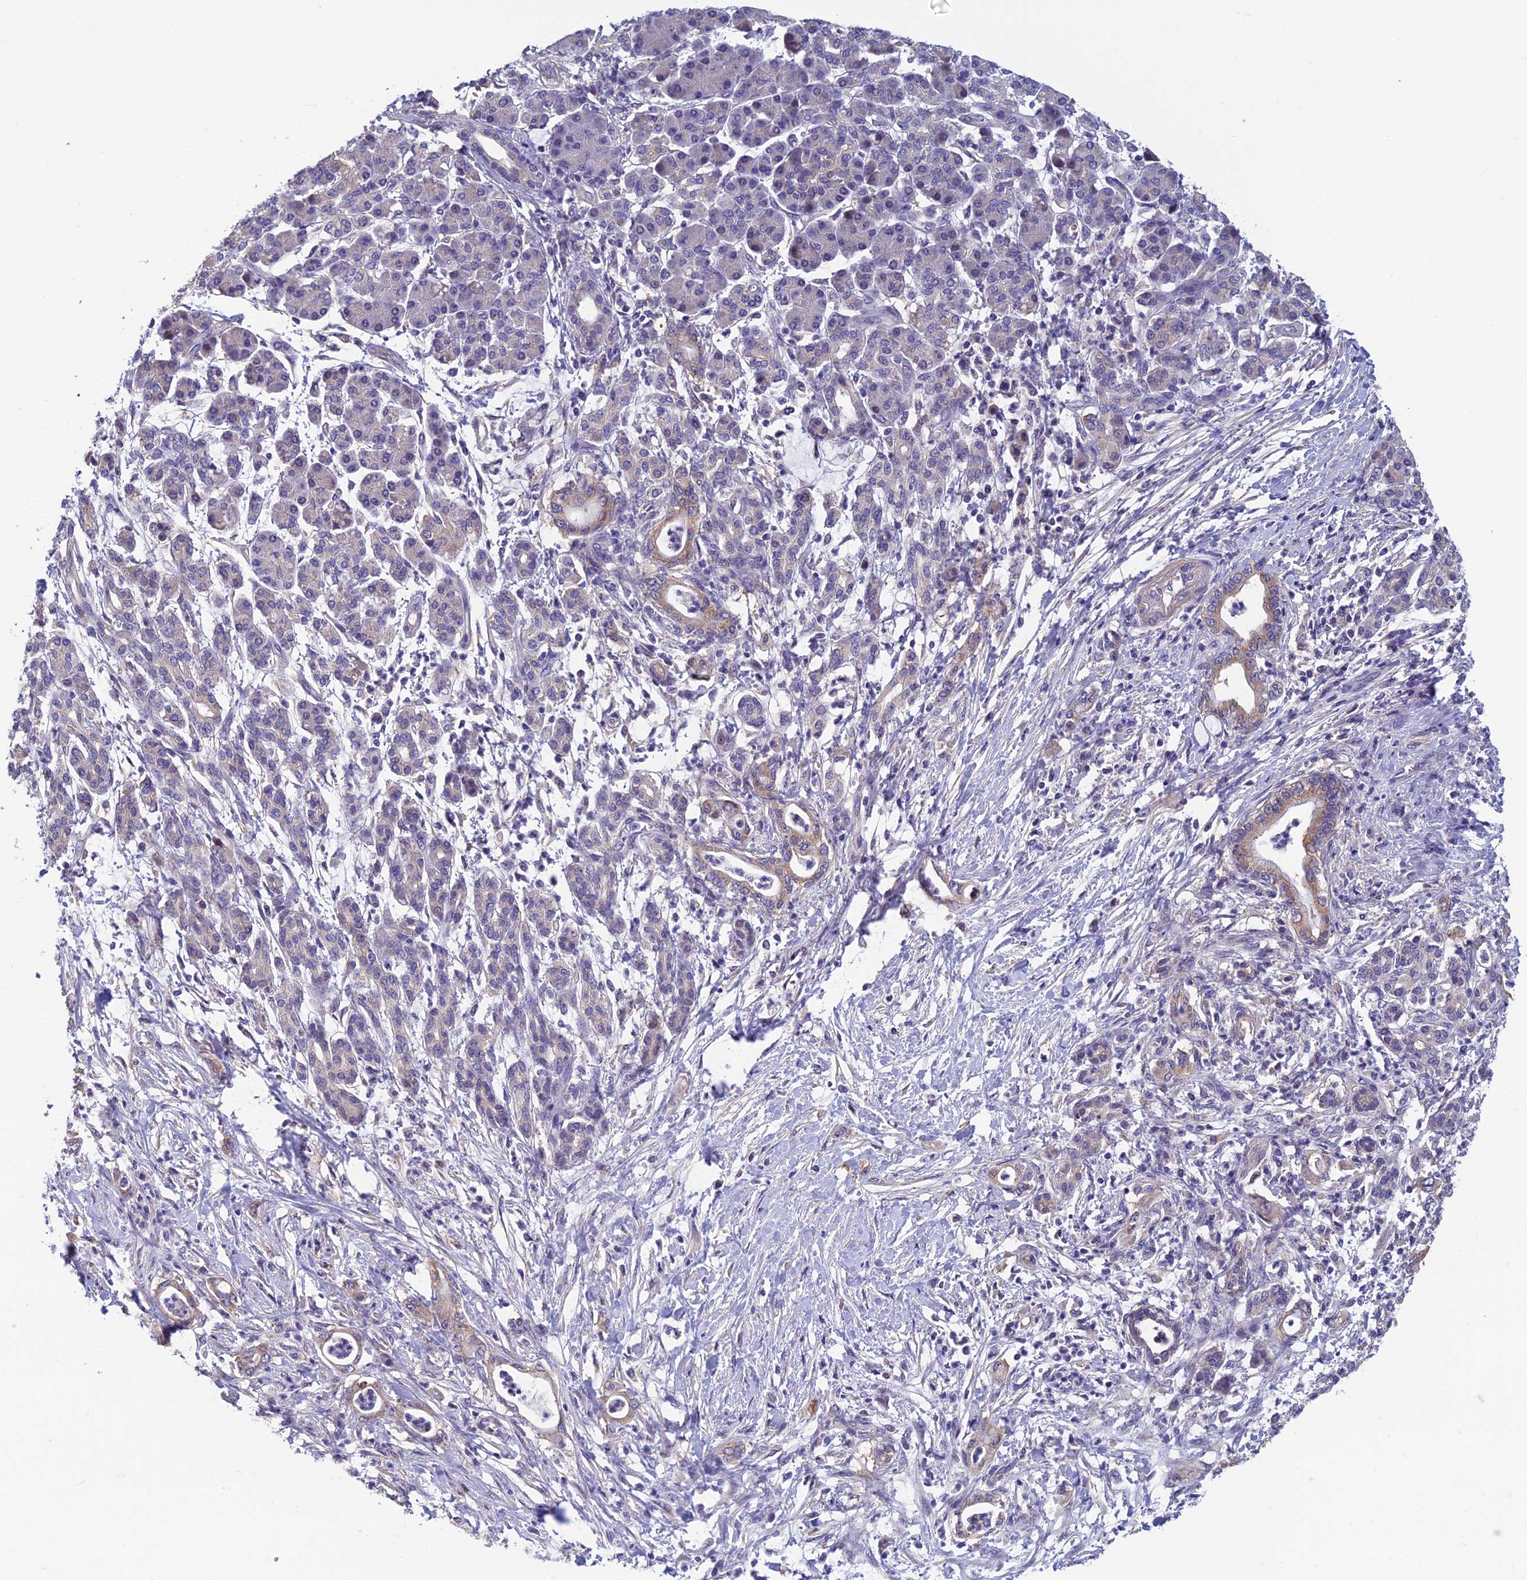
{"staining": {"intensity": "weak", "quantity": ">75%", "location": "cytoplasmic/membranous"}, "tissue": "pancreatic cancer", "cell_type": "Tumor cells", "image_type": "cancer", "snomed": [{"axis": "morphology", "description": "Normal tissue, NOS"}, {"axis": "morphology", "description": "Adenocarcinoma, NOS"}, {"axis": "topography", "description": "Pancreas"}], "caption": "A photomicrograph showing weak cytoplasmic/membranous expression in approximately >75% of tumor cells in pancreatic cancer, as visualized by brown immunohistochemical staining.", "gene": "HECA", "patient": {"sex": "female", "age": 55}}